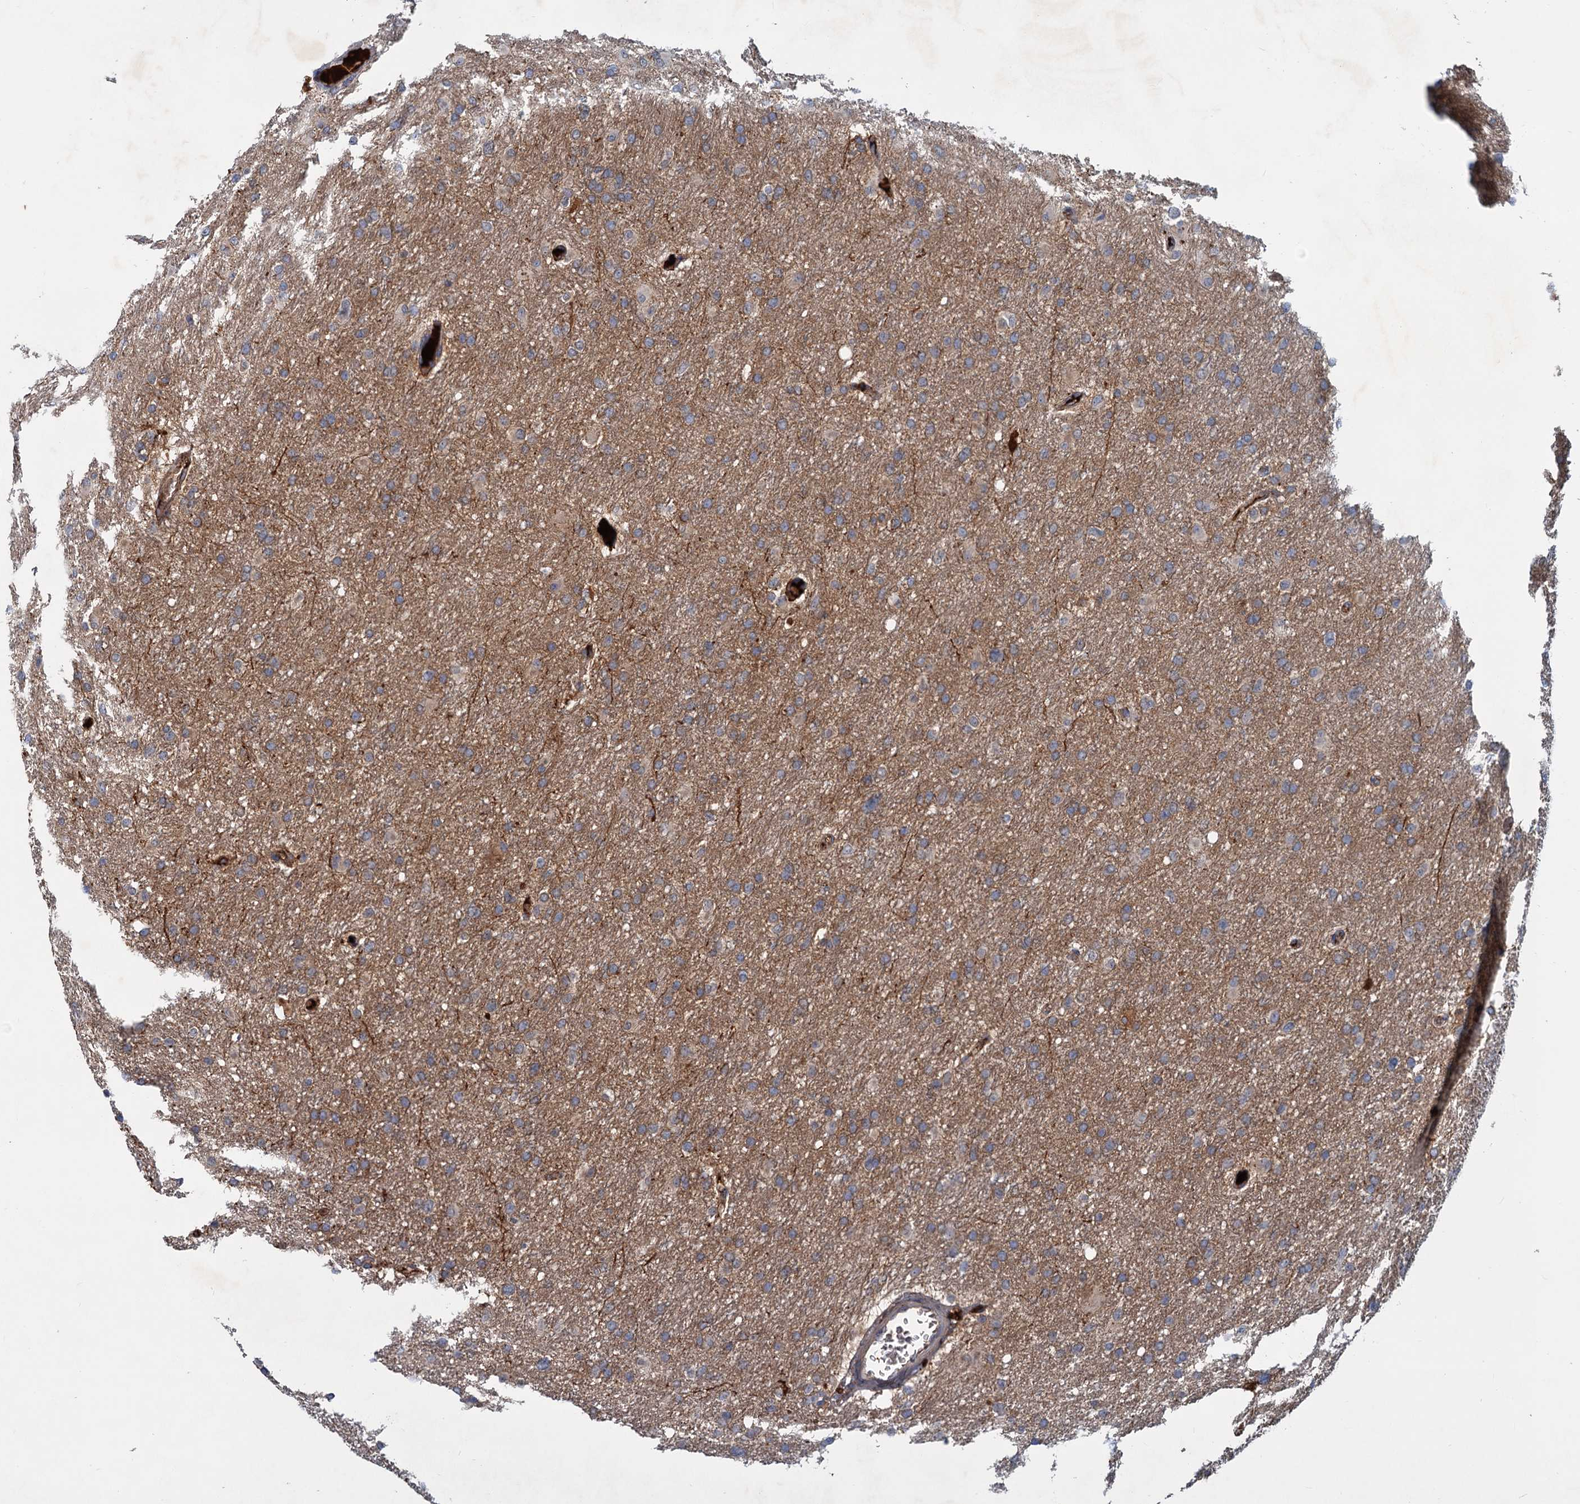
{"staining": {"intensity": "moderate", "quantity": "25%-75%", "location": "cytoplasmic/membranous"}, "tissue": "glioma", "cell_type": "Tumor cells", "image_type": "cancer", "snomed": [{"axis": "morphology", "description": "Glioma, malignant, High grade"}, {"axis": "topography", "description": "Cerebral cortex"}], "caption": "Immunohistochemistry micrograph of human glioma stained for a protein (brown), which displays medium levels of moderate cytoplasmic/membranous staining in about 25%-75% of tumor cells.", "gene": "CHRD", "patient": {"sex": "female", "age": 36}}